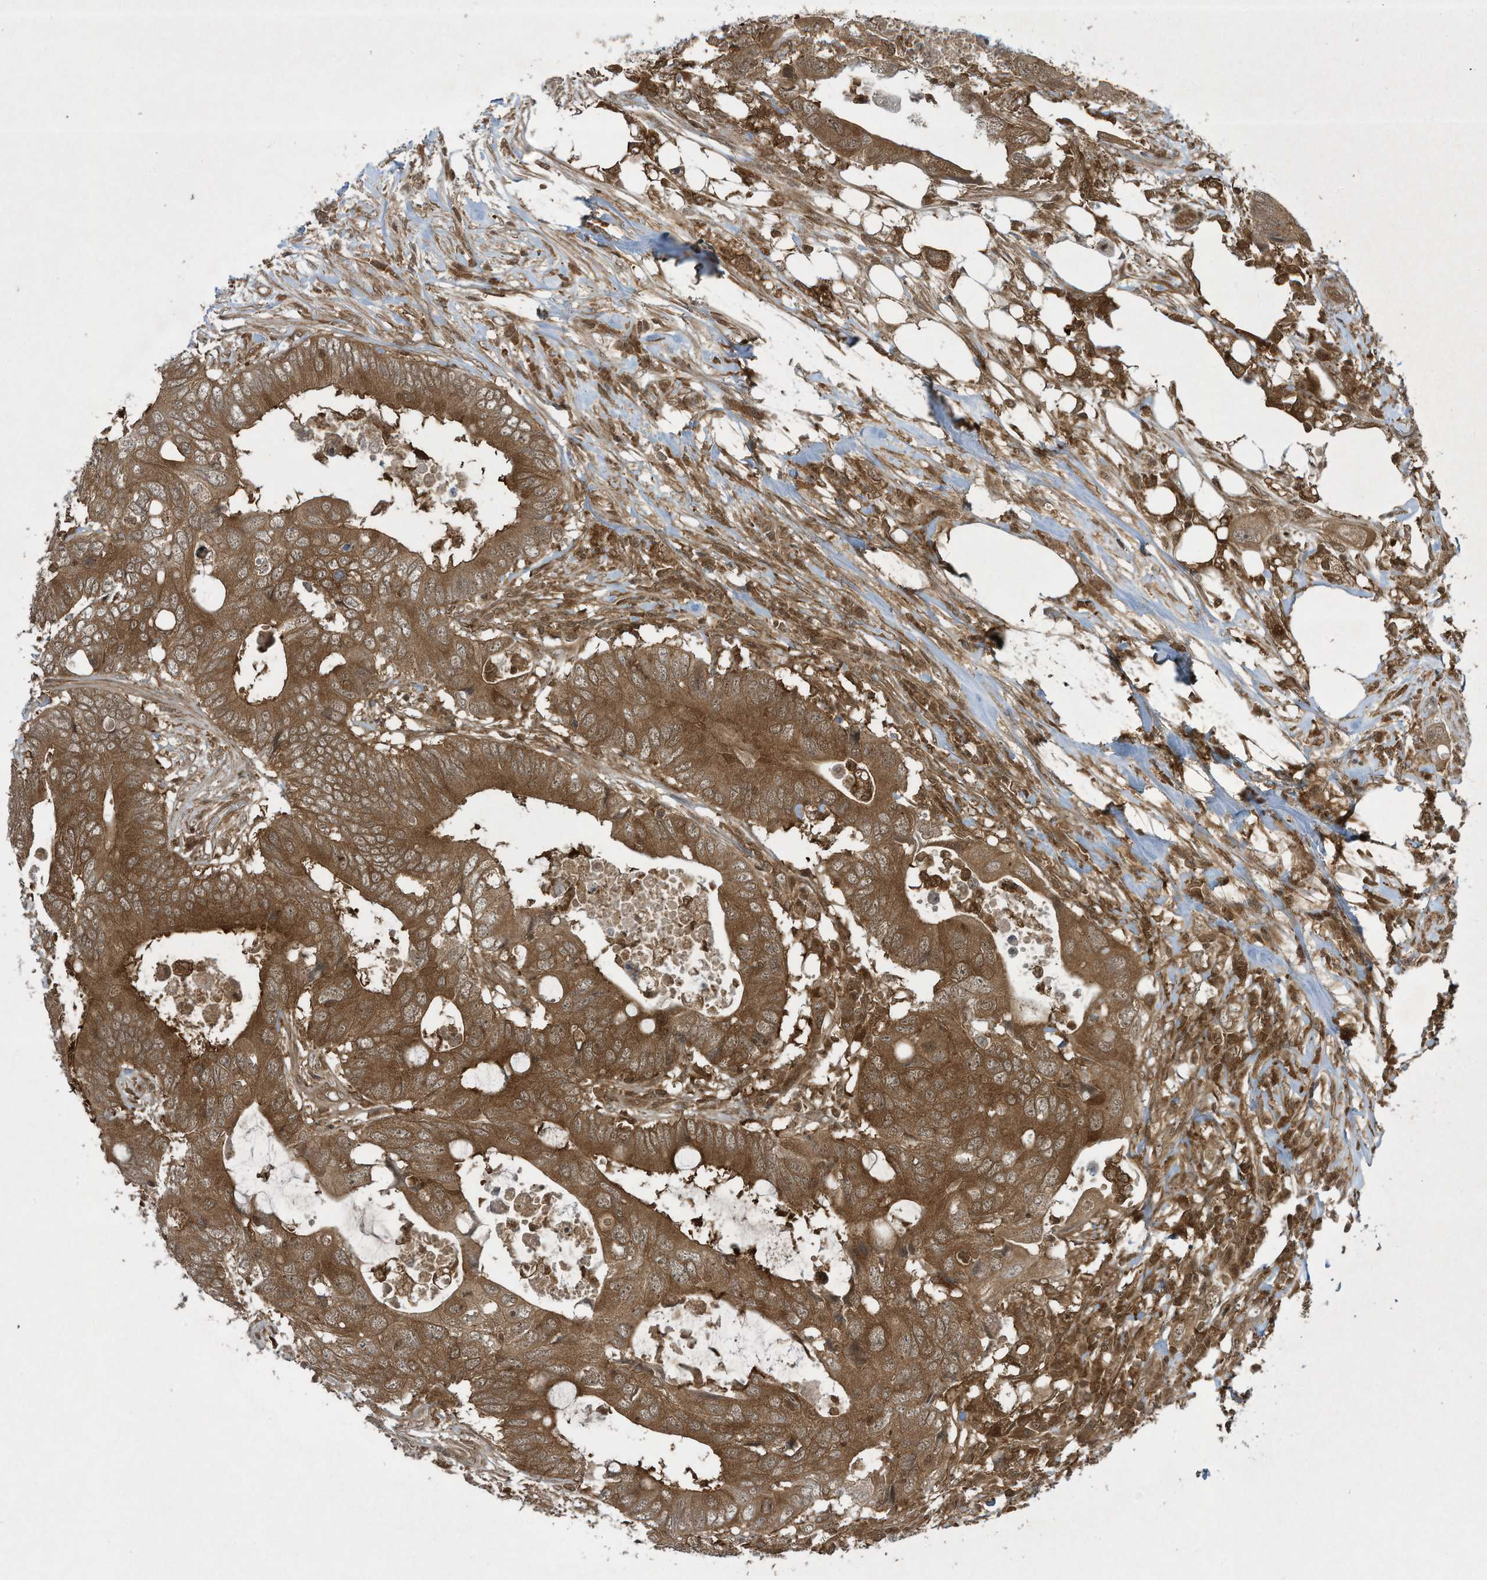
{"staining": {"intensity": "moderate", "quantity": ">75%", "location": "cytoplasmic/membranous"}, "tissue": "colorectal cancer", "cell_type": "Tumor cells", "image_type": "cancer", "snomed": [{"axis": "morphology", "description": "Adenocarcinoma, NOS"}, {"axis": "topography", "description": "Colon"}], "caption": "DAB immunohistochemical staining of human colorectal adenocarcinoma exhibits moderate cytoplasmic/membranous protein positivity in about >75% of tumor cells.", "gene": "CERT1", "patient": {"sex": "male", "age": 71}}